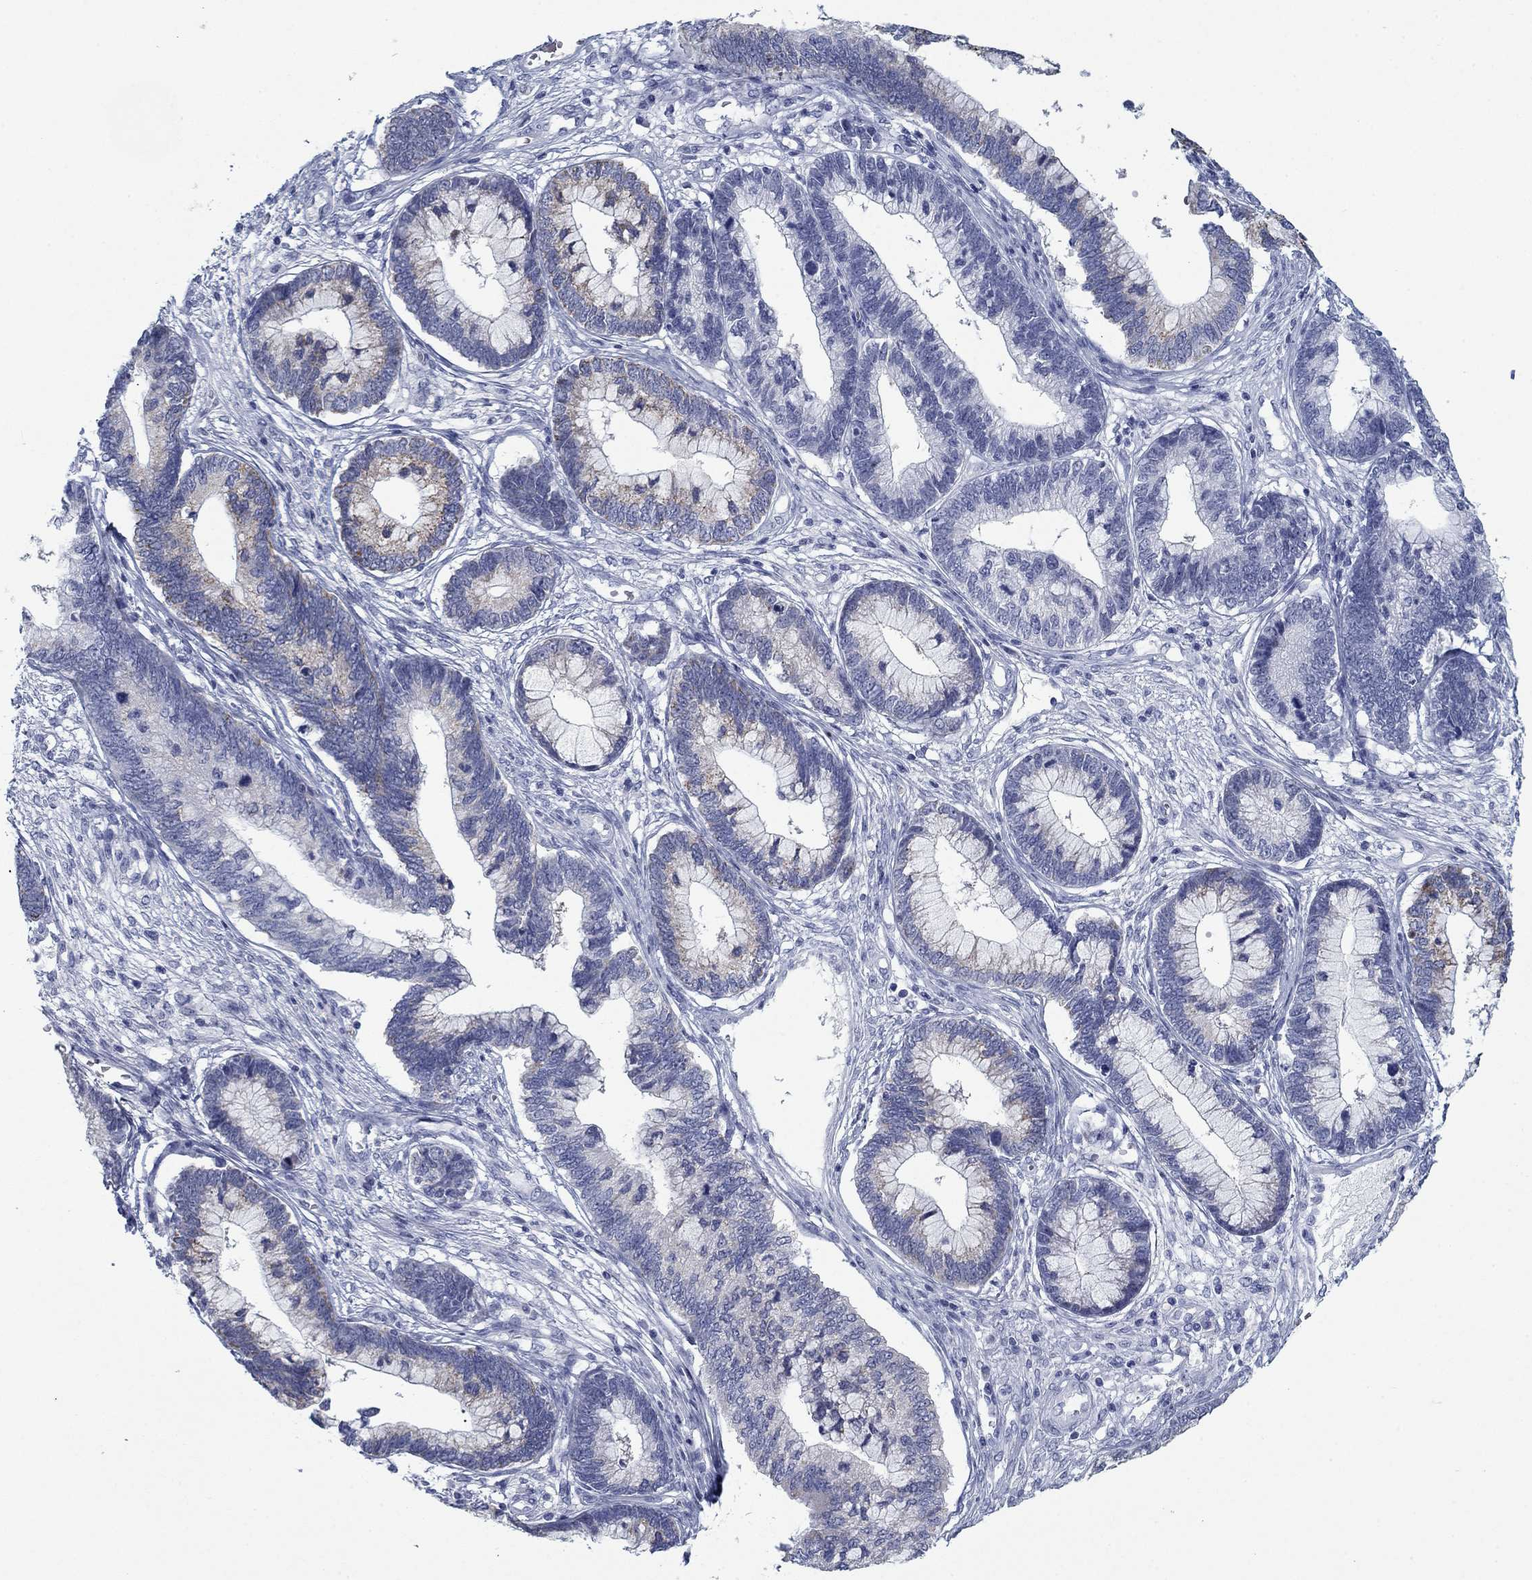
{"staining": {"intensity": "weak", "quantity": "<25%", "location": "cytoplasmic/membranous"}, "tissue": "cervical cancer", "cell_type": "Tumor cells", "image_type": "cancer", "snomed": [{"axis": "morphology", "description": "Adenocarcinoma, NOS"}, {"axis": "topography", "description": "Cervix"}], "caption": "There is no significant expression in tumor cells of cervical adenocarcinoma. (Stains: DAB immunohistochemistry (IHC) with hematoxylin counter stain, Microscopy: brightfield microscopy at high magnification).", "gene": "DNAL1", "patient": {"sex": "female", "age": 44}}